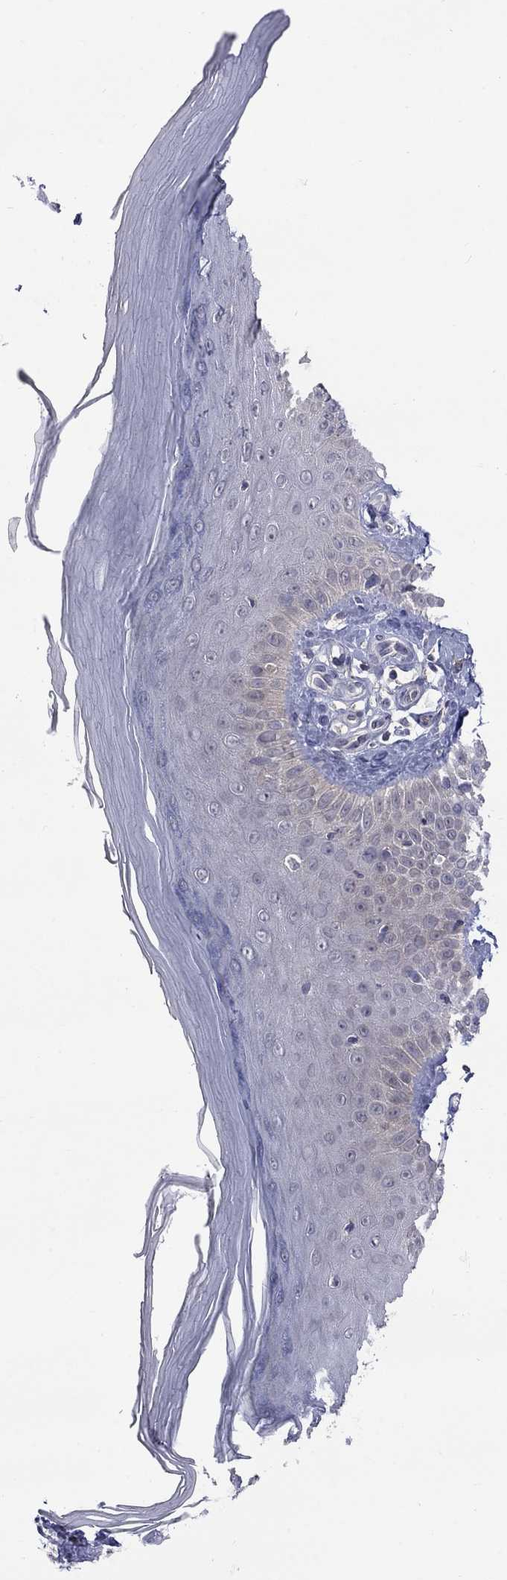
{"staining": {"intensity": "negative", "quantity": "none", "location": "none"}, "tissue": "skin", "cell_type": "Fibroblasts", "image_type": "normal", "snomed": [{"axis": "morphology", "description": "Normal tissue, NOS"}, {"axis": "morphology", "description": "Inflammation, NOS"}, {"axis": "morphology", "description": "Fibrosis, NOS"}, {"axis": "topography", "description": "Skin"}], "caption": "DAB (3,3'-diaminobenzidine) immunohistochemical staining of unremarkable skin reveals no significant expression in fibroblasts.", "gene": "HKDC1", "patient": {"sex": "male", "age": 71}}